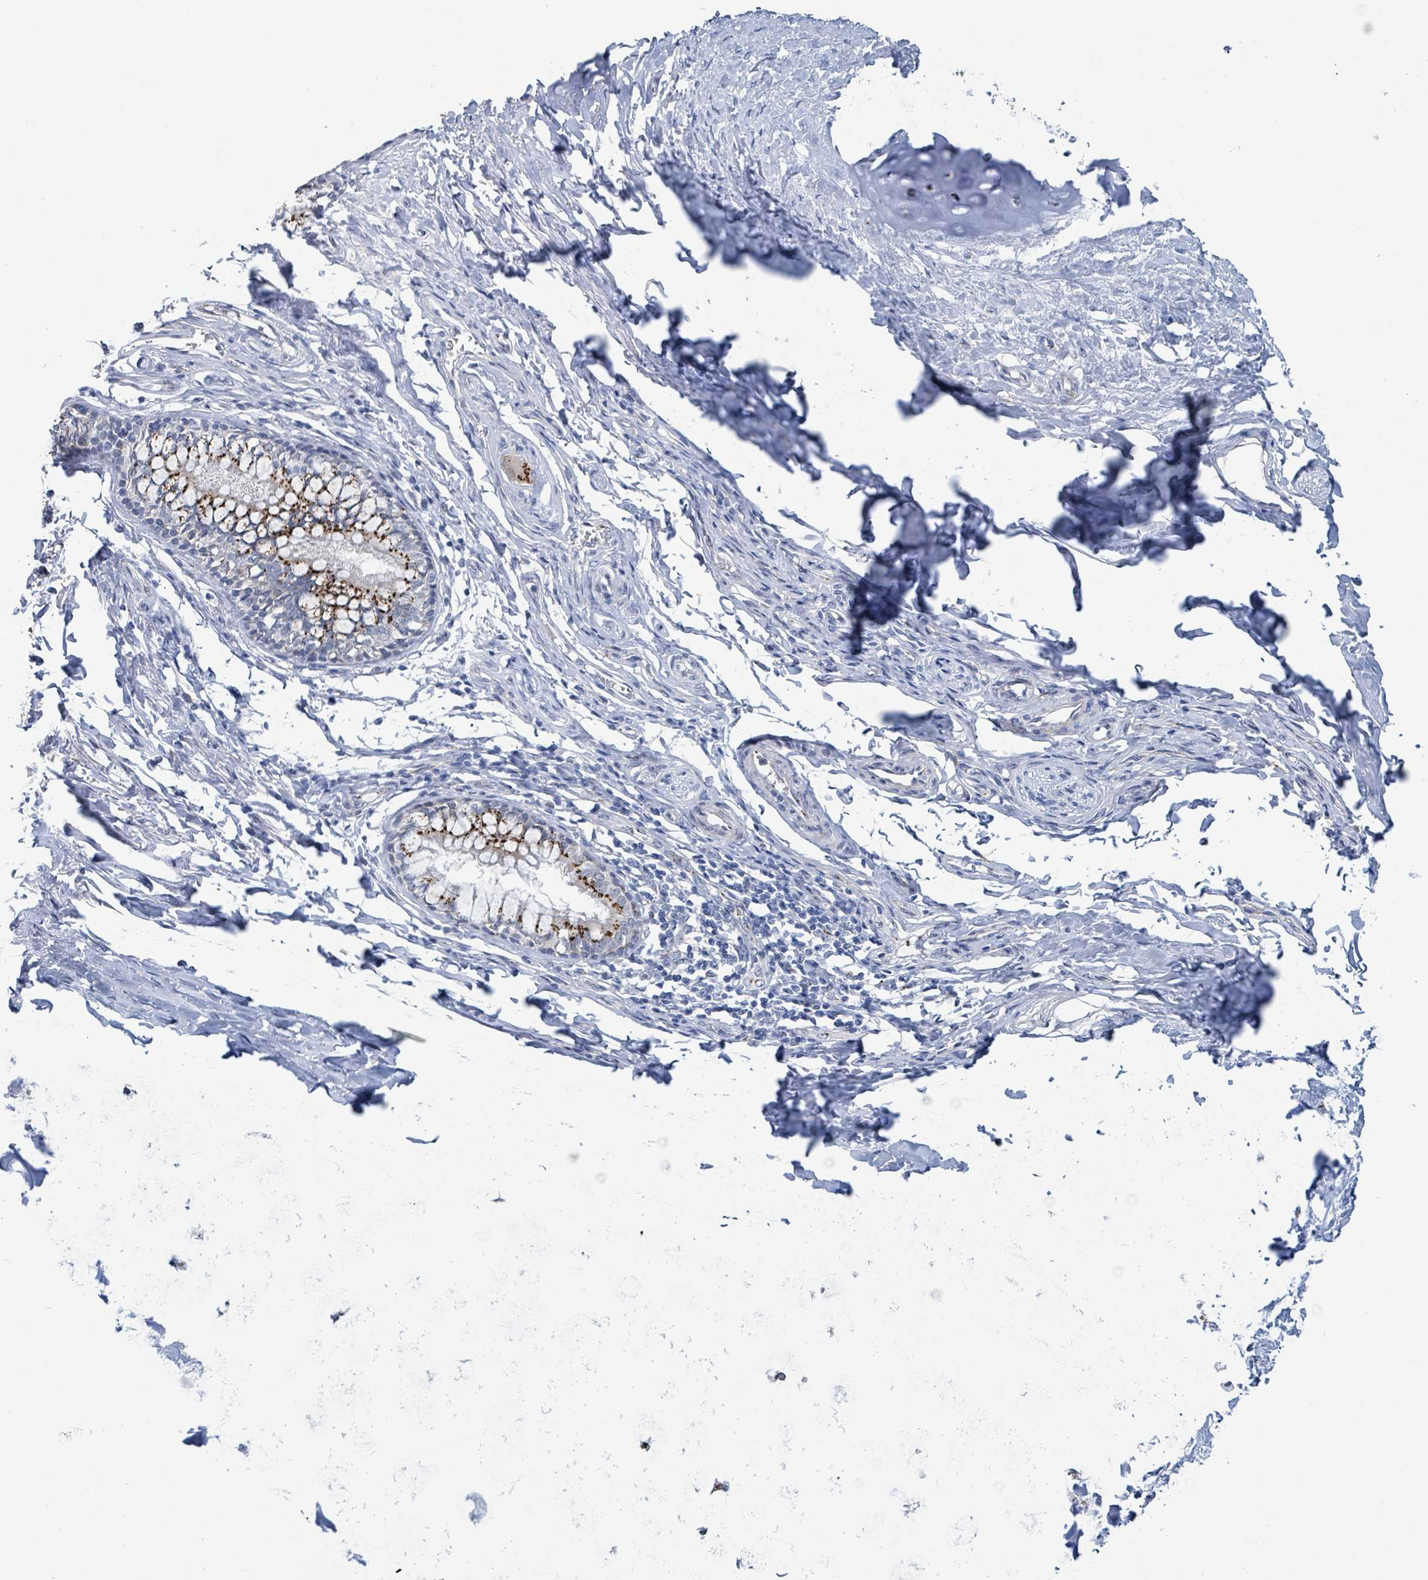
{"staining": {"intensity": "moderate", "quantity": ">75%", "location": "cytoplasmic/membranous"}, "tissue": "bronchus", "cell_type": "Respiratory epithelial cells", "image_type": "normal", "snomed": [{"axis": "morphology", "description": "Normal tissue, NOS"}, {"axis": "topography", "description": "Cartilage tissue"}, {"axis": "topography", "description": "Bronchus"}], "caption": "A high-resolution photomicrograph shows IHC staining of normal bronchus, which demonstrates moderate cytoplasmic/membranous staining in approximately >75% of respiratory epithelial cells.", "gene": "DCAF5", "patient": {"sex": "female", "age": 36}}